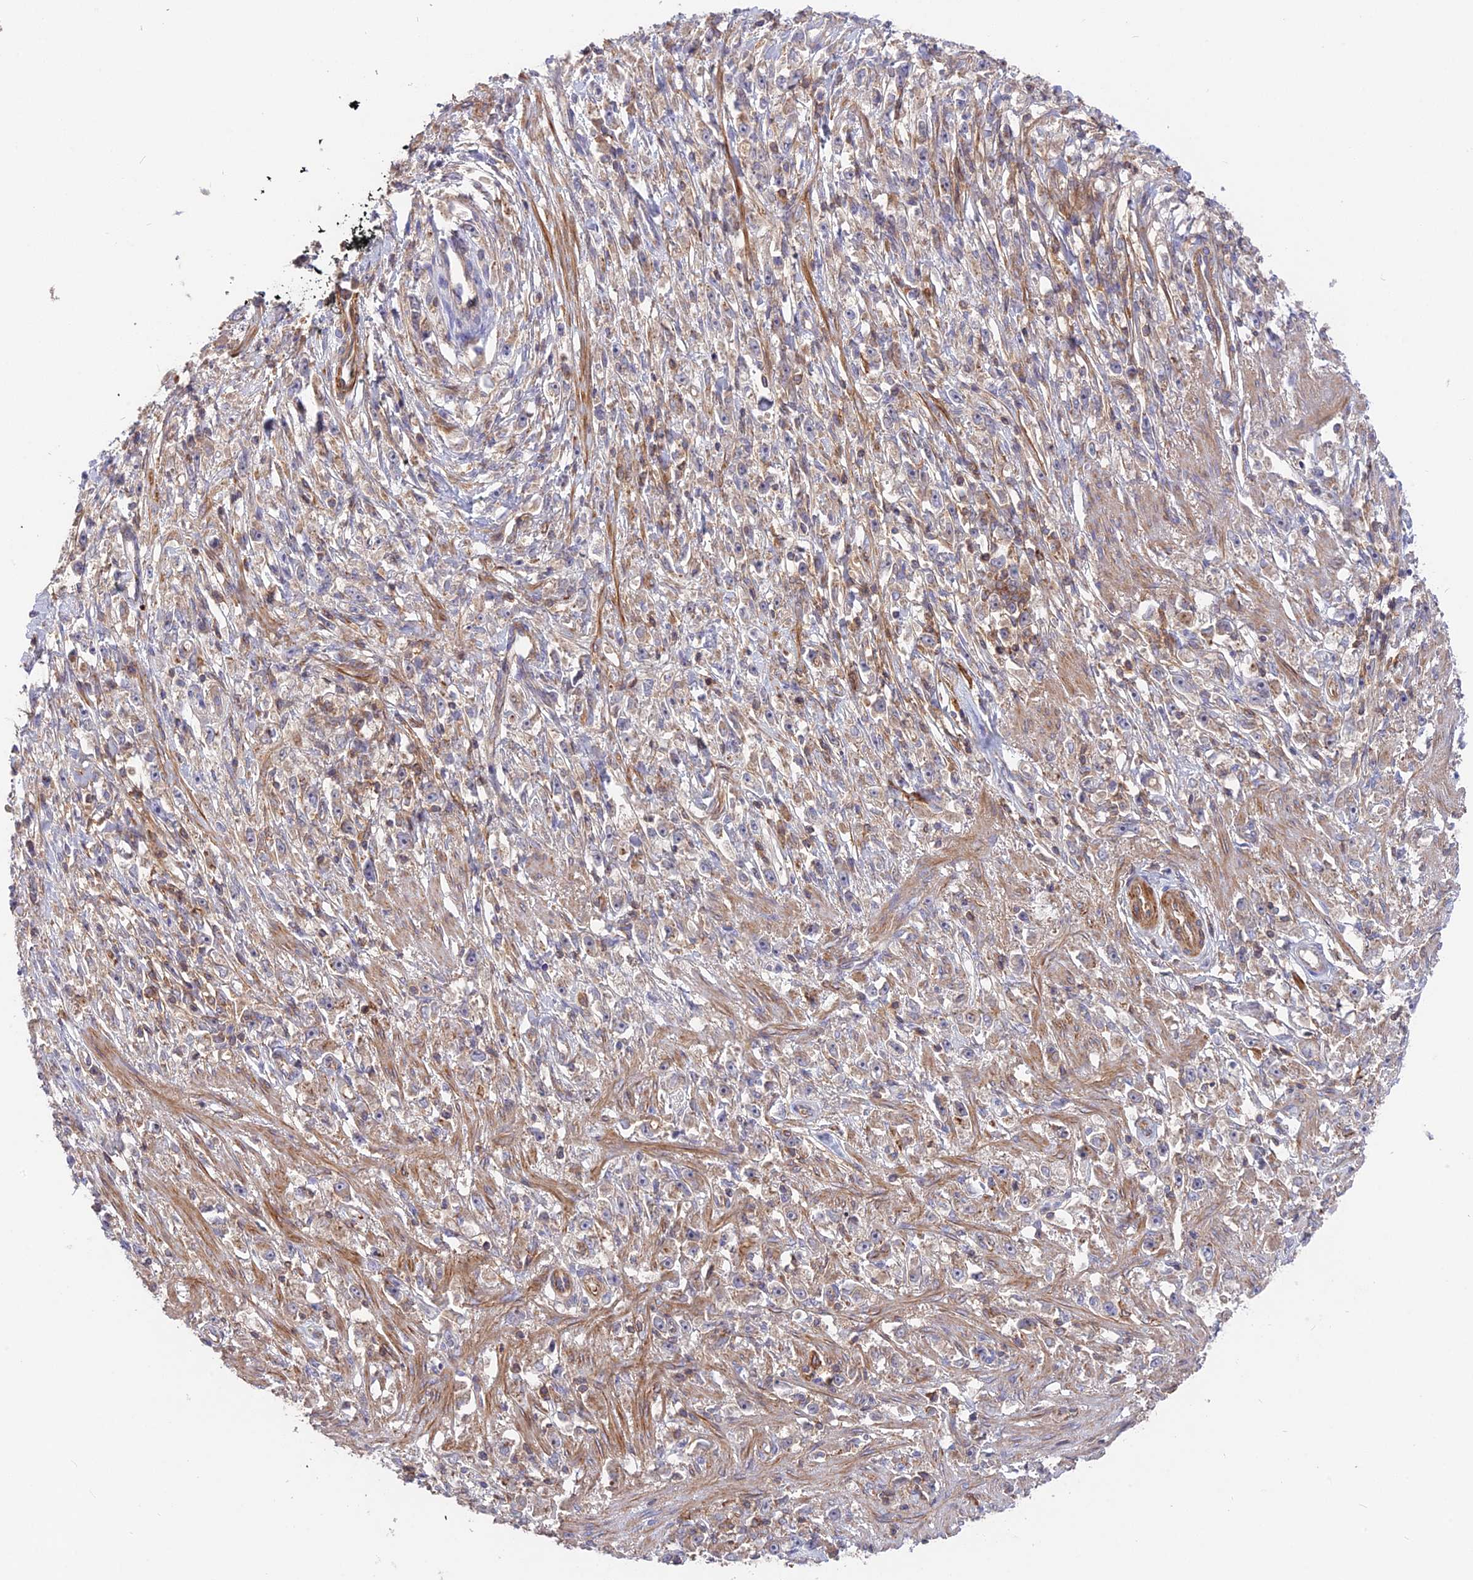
{"staining": {"intensity": "weak", "quantity": "<25%", "location": "cytoplasmic/membranous"}, "tissue": "stomach cancer", "cell_type": "Tumor cells", "image_type": "cancer", "snomed": [{"axis": "morphology", "description": "Adenocarcinoma, NOS"}, {"axis": "topography", "description": "Stomach"}], "caption": "High magnification brightfield microscopy of stomach cancer stained with DAB (brown) and counterstained with hematoxylin (blue): tumor cells show no significant staining.", "gene": "CPNE7", "patient": {"sex": "female", "age": 59}}